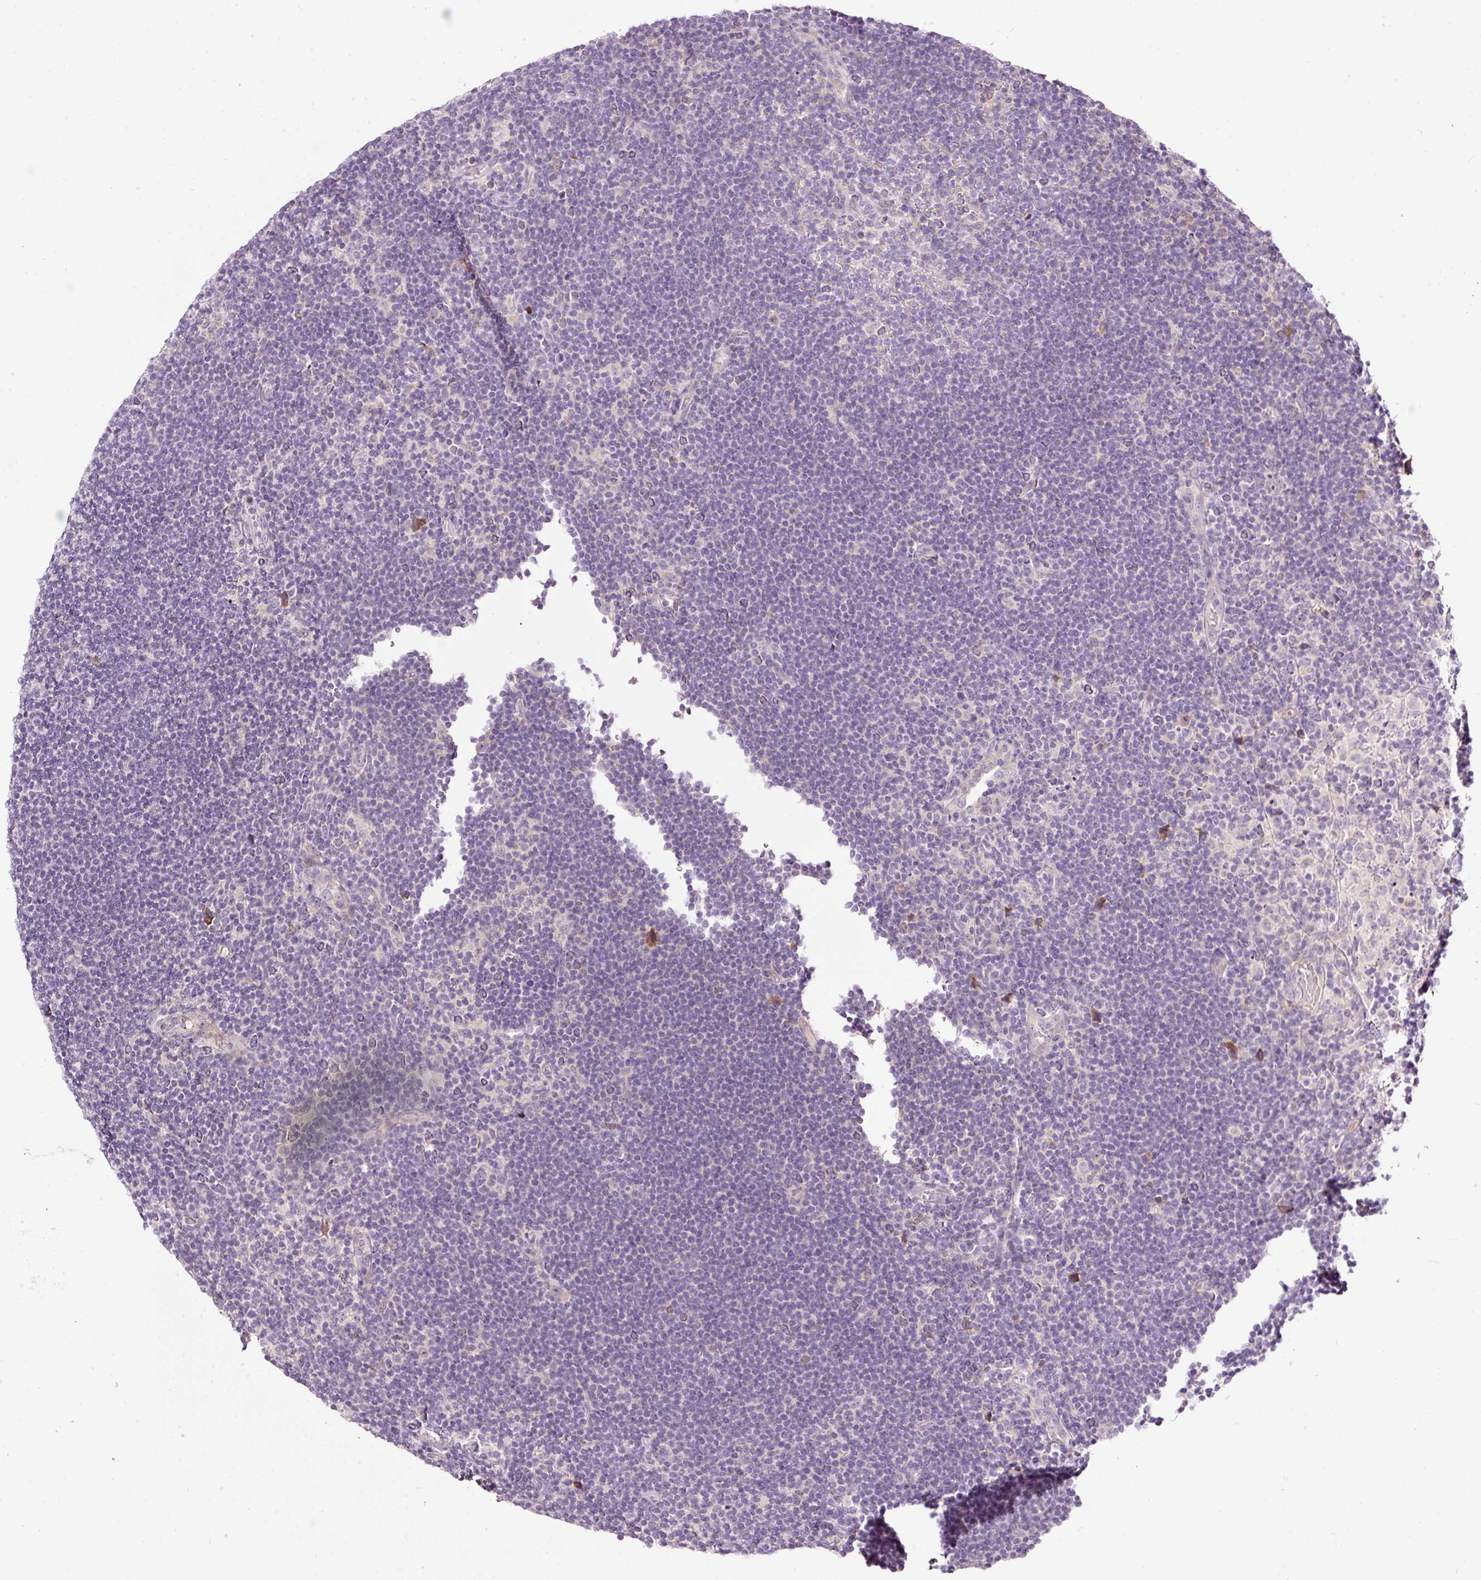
{"staining": {"intensity": "negative", "quantity": "none", "location": "none"}, "tissue": "lymphoma", "cell_type": "Tumor cells", "image_type": "cancer", "snomed": [{"axis": "morphology", "description": "Hodgkin's disease, NOS"}, {"axis": "topography", "description": "Lymph node"}], "caption": "This is an immunohistochemistry (IHC) image of Hodgkin's disease. There is no positivity in tumor cells.", "gene": "RSPO2", "patient": {"sex": "female", "age": 57}}